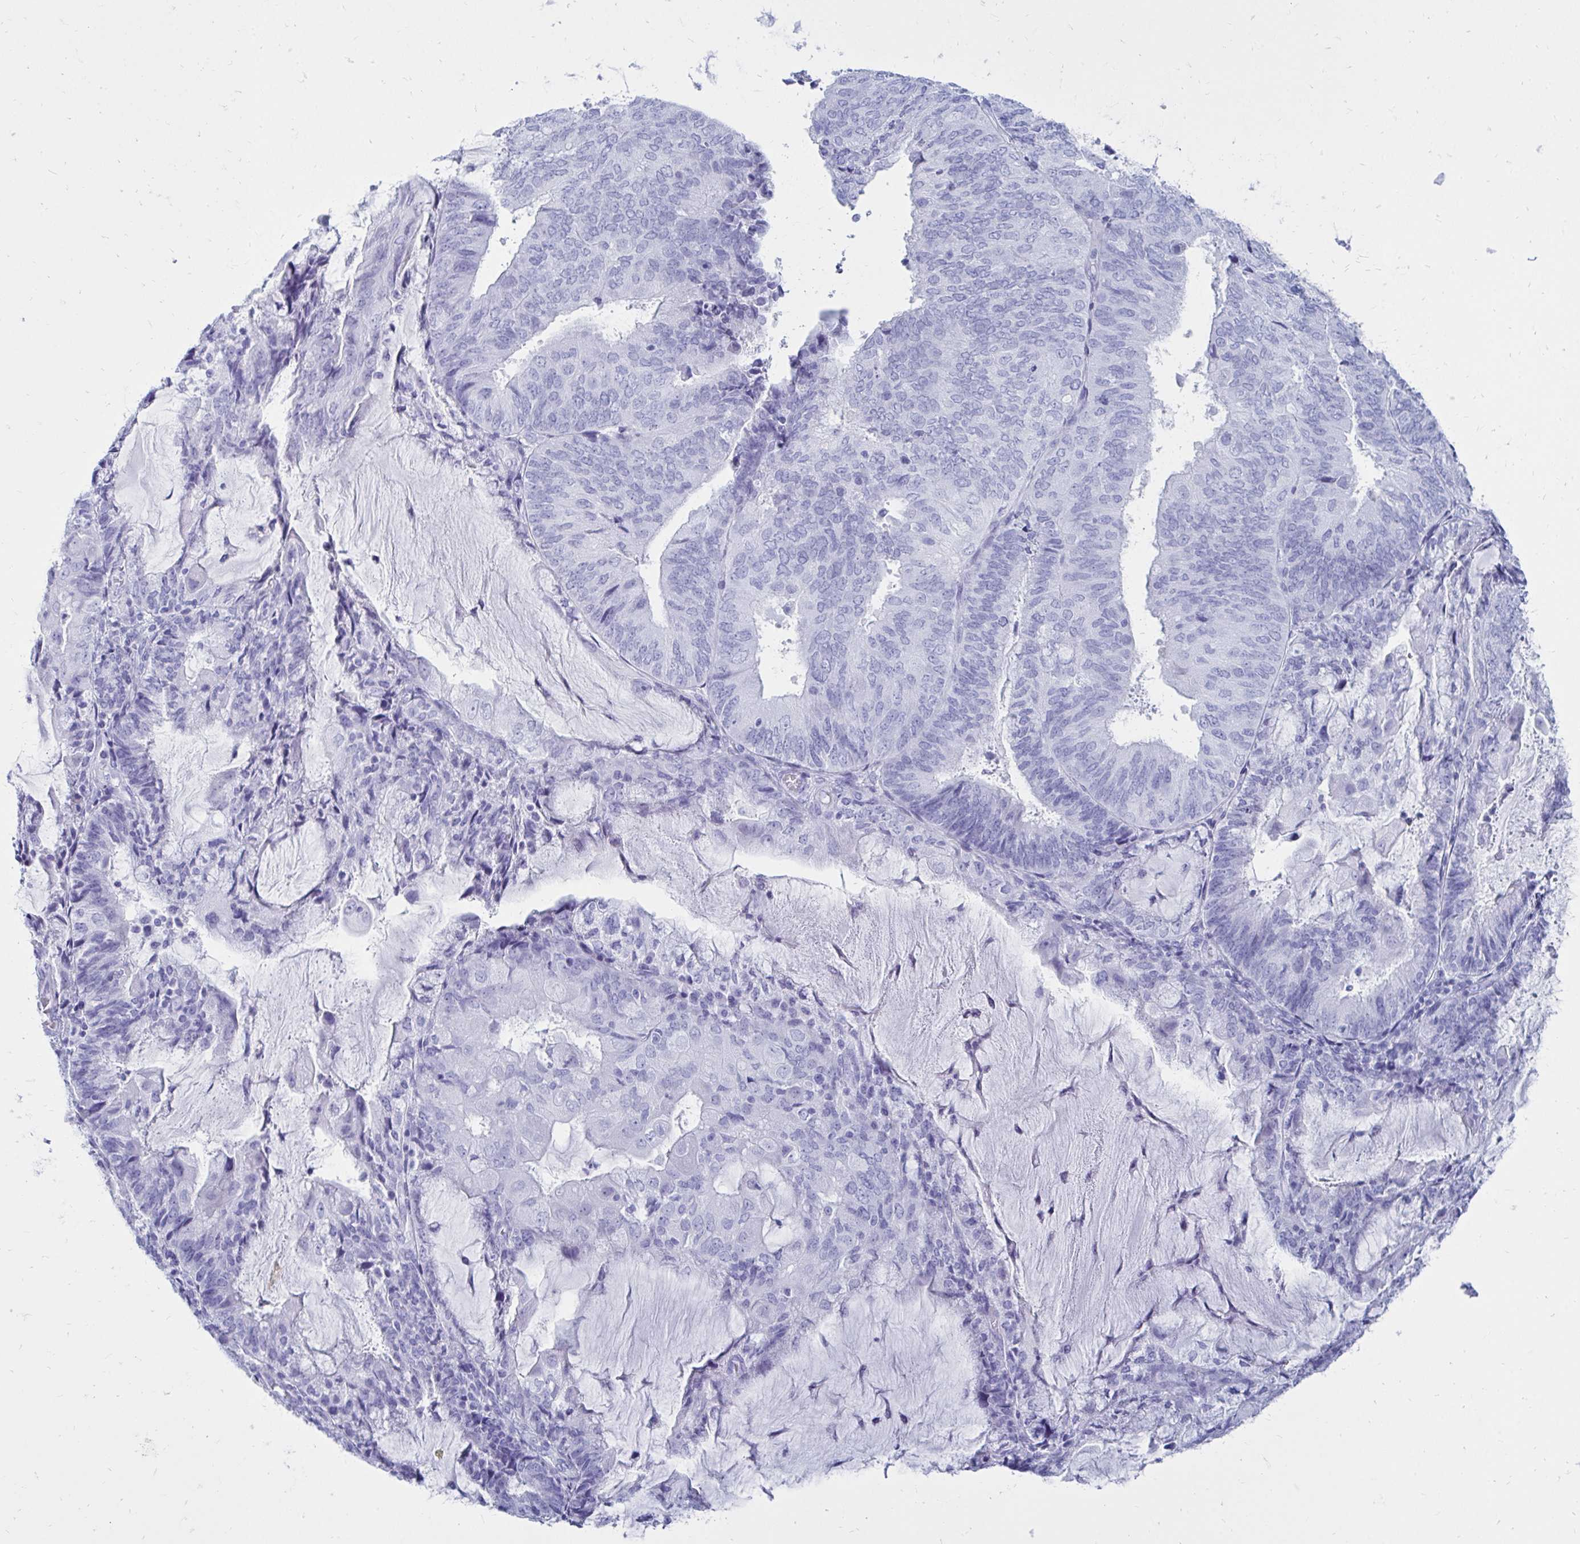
{"staining": {"intensity": "negative", "quantity": "none", "location": "none"}, "tissue": "endometrial cancer", "cell_type": "Tumor cells", "image_type": "cancer", "snomed": [{"axis": "morphology", "description": "Adenocarcinoma, NOS"}, {"axis": "topography", "description": "Endometrium"}], "caption": "There is no significant expression in tumor cells of endometrial adenocarcinoma. The staining was performed using DAB (3,3'-diaminobenzidine) to visualize the protein expression in brown, while the nuclei were stained in blue with hematoxylin (Magnification: 20x).", "gene": "OR10R2", "patient": {"sex": "female", "age": 81}}